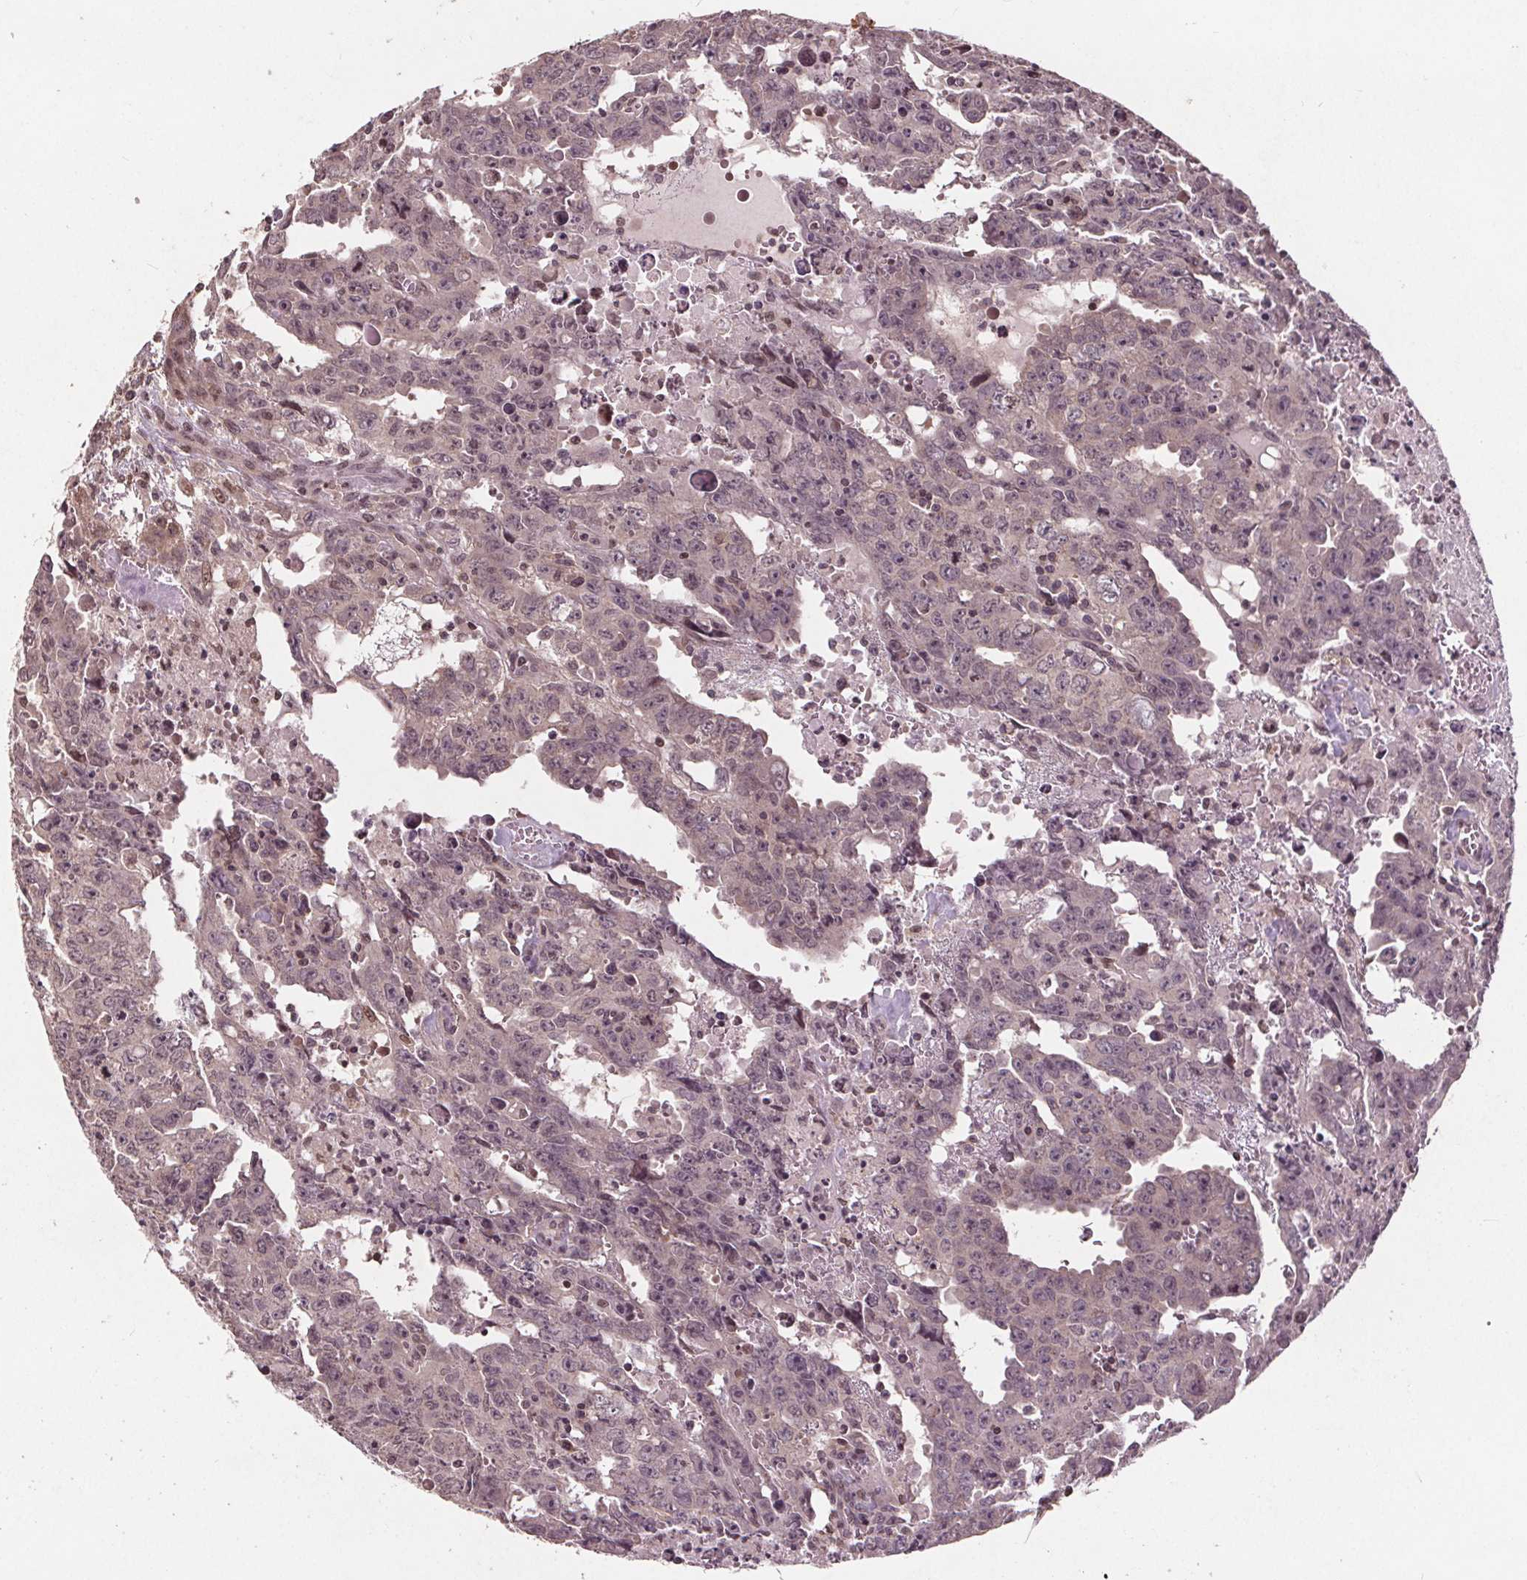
{"staining": {"intensity": "weak", "quantity": "<25%", "location": "nuclear"}, "tissue": "testis cancer", "cell_type": "Tumor cells", "image_type": "cancer", "snomed": [{"axis": "morphology", "description": "Carcinoma, Embryonal, NOS"}, {"axis": "topography", "description": "Testis"}], "caption": "Tumor cells are negative for brown protein staining in embryonal carcinoma (testis). (DAB (3,3'-diaminobenzidine) IHC visualized using brightfield microscopy, high magnification).", "gene": "HIF1AN", "patient": {"sex": "male", "age": 22}}